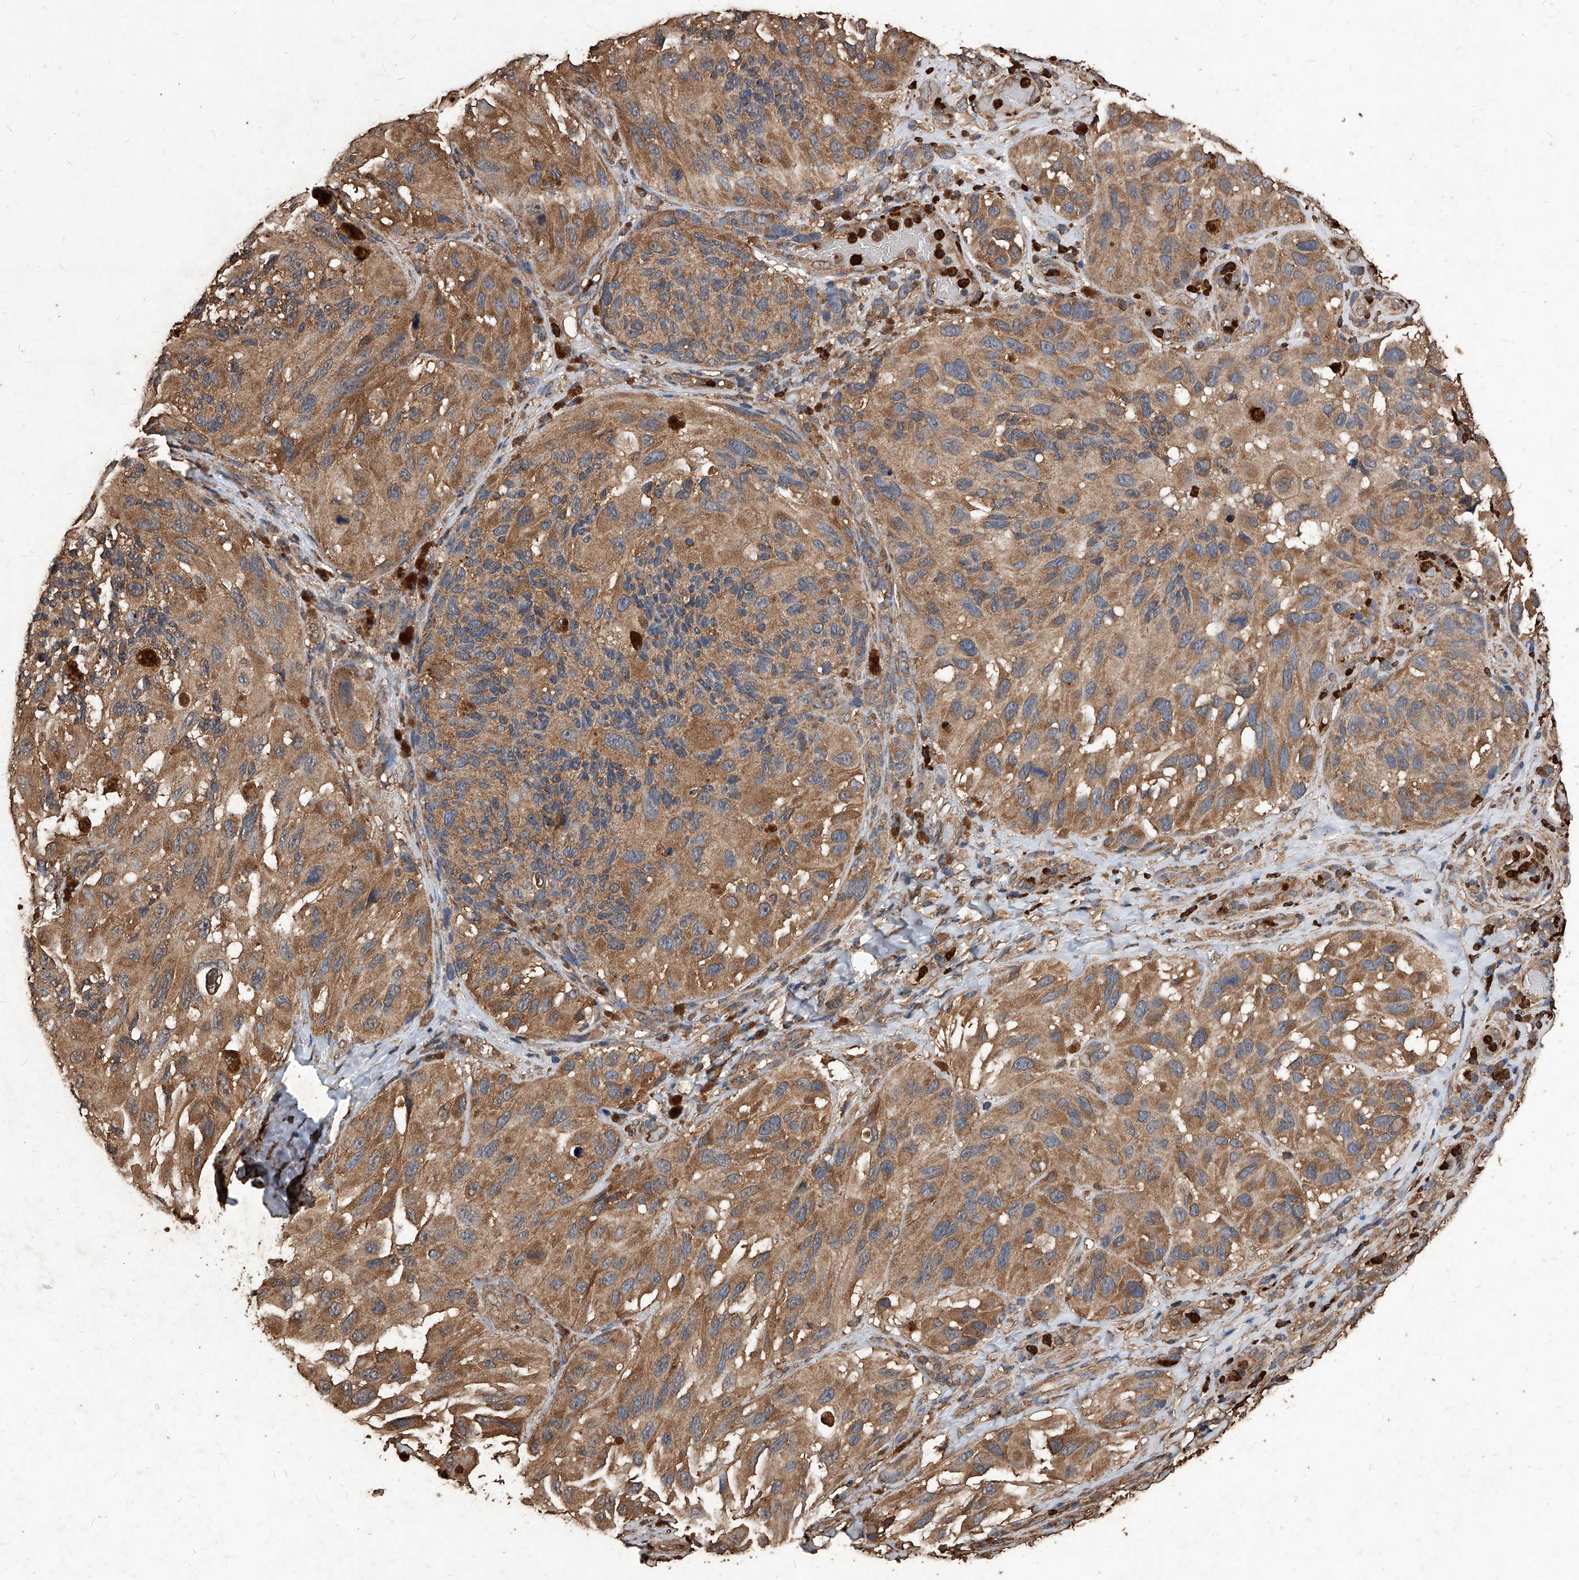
{"staining": {"intensity": "moderate", "quantity": ">75%", "location": "cytoplasmic/membranous"}, "tissue": "melanoma", "cell_type": "Tumor cells", "image_type": "cancer", "snomed": [{"axis": "morphology", "description": "Malignant melanoma, NOS"}, {"axis": "topography", "description": "Skin"}], "caption": "Brown immunohistochemical staining in malignant melanoma demonstrates moderate cytoplasmic/membranous staining in about >75% of tumor cells.", "gene": "UCP2", "patient": {"sex": "female", "age": 73}}